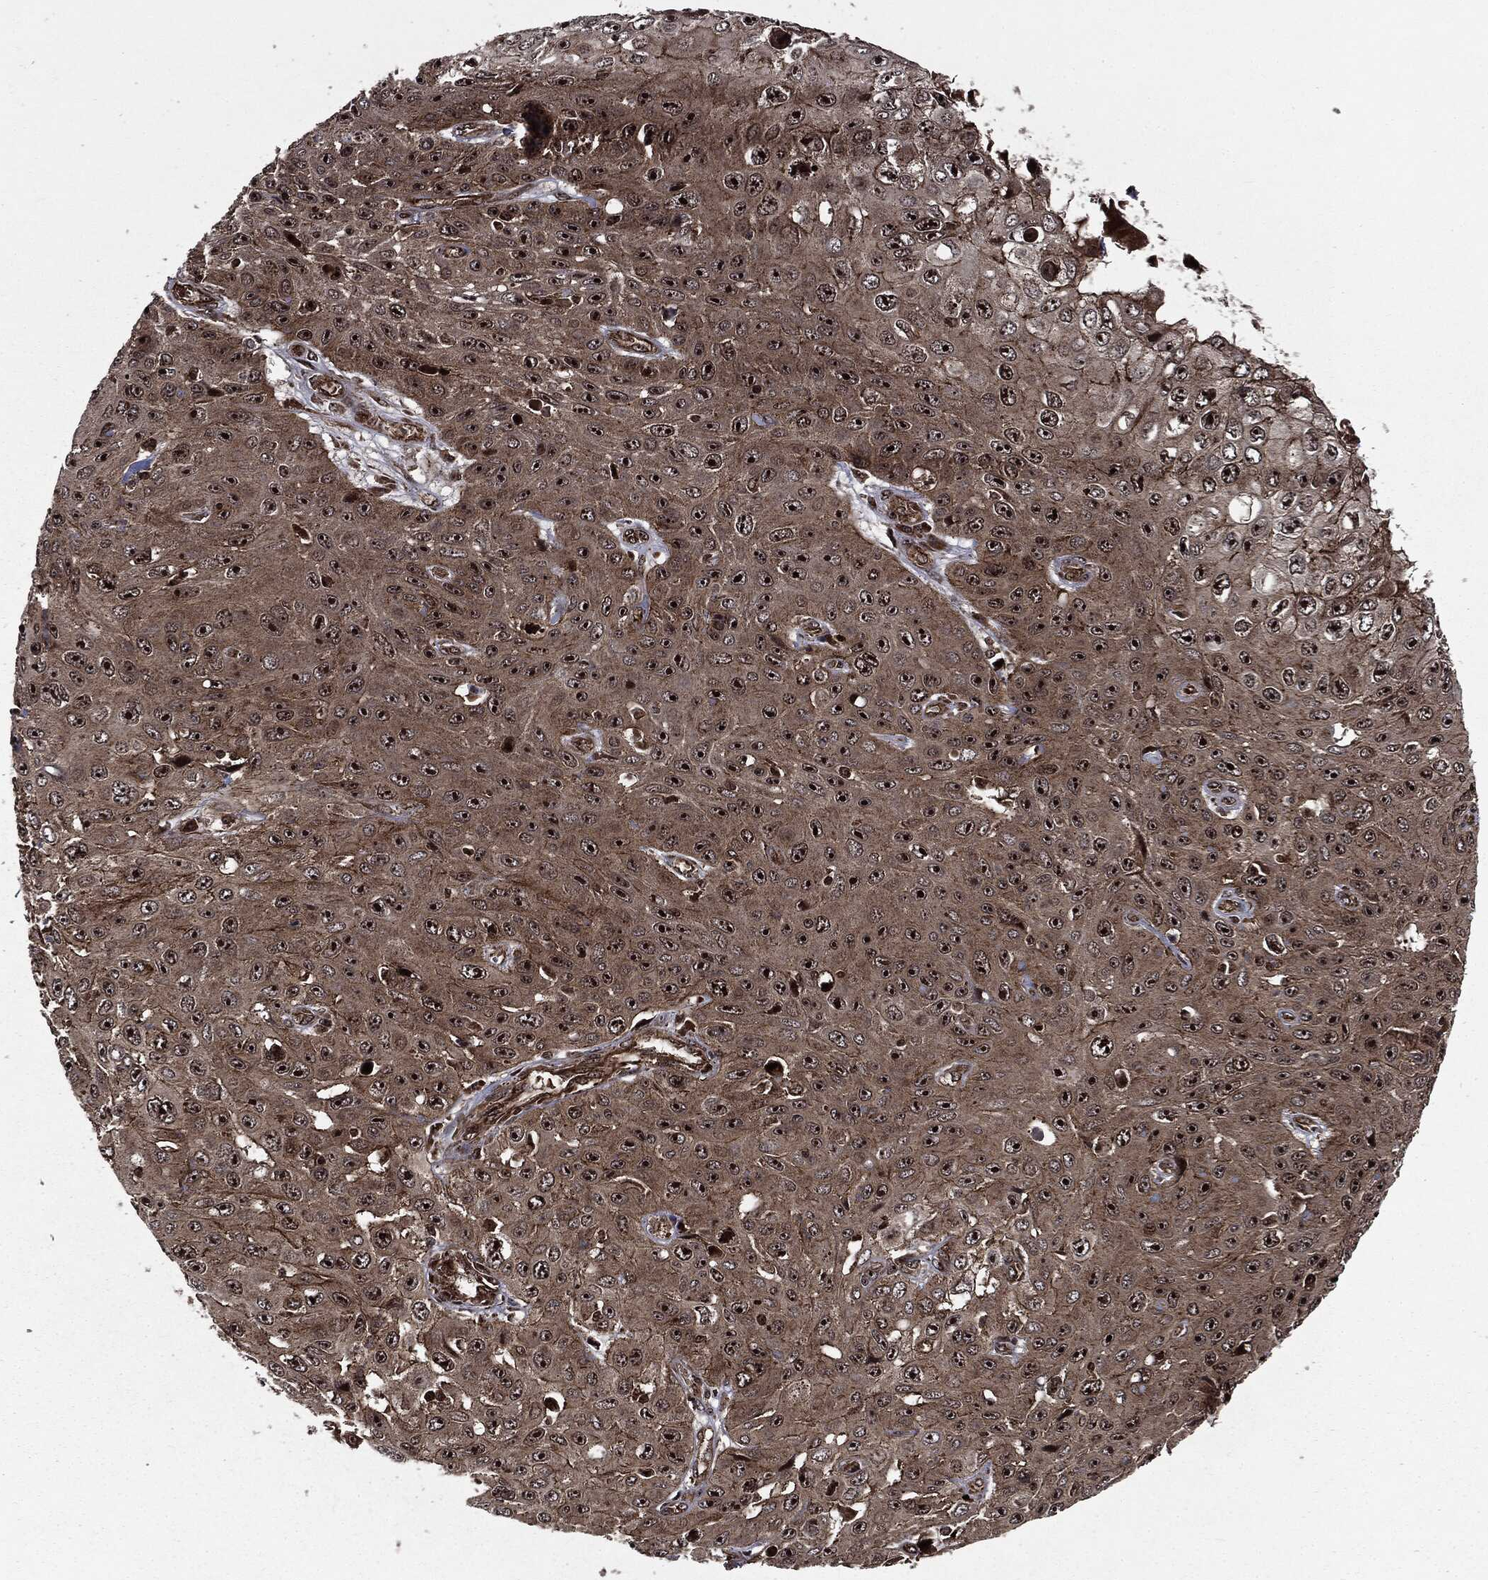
{"staining": {"intensity": "strong", "quantity": ">75%", "location": "nuclear"}, "tissue": "skin cancer", "cell_type": "Tumor cells", "image_type": "cancer", "snomed": [{"axis": "morphology", "description": "Squamous cell carcinoma, NOS"}, {"axis": "topography", "description": "Skin"}], "caption": "A brown stain highlights strong nuclear staining of a protein in skin squamous cell carcinoma tumor cells.", "gene": "CARD6", "patient": {"sex": "male", "age": 82}}